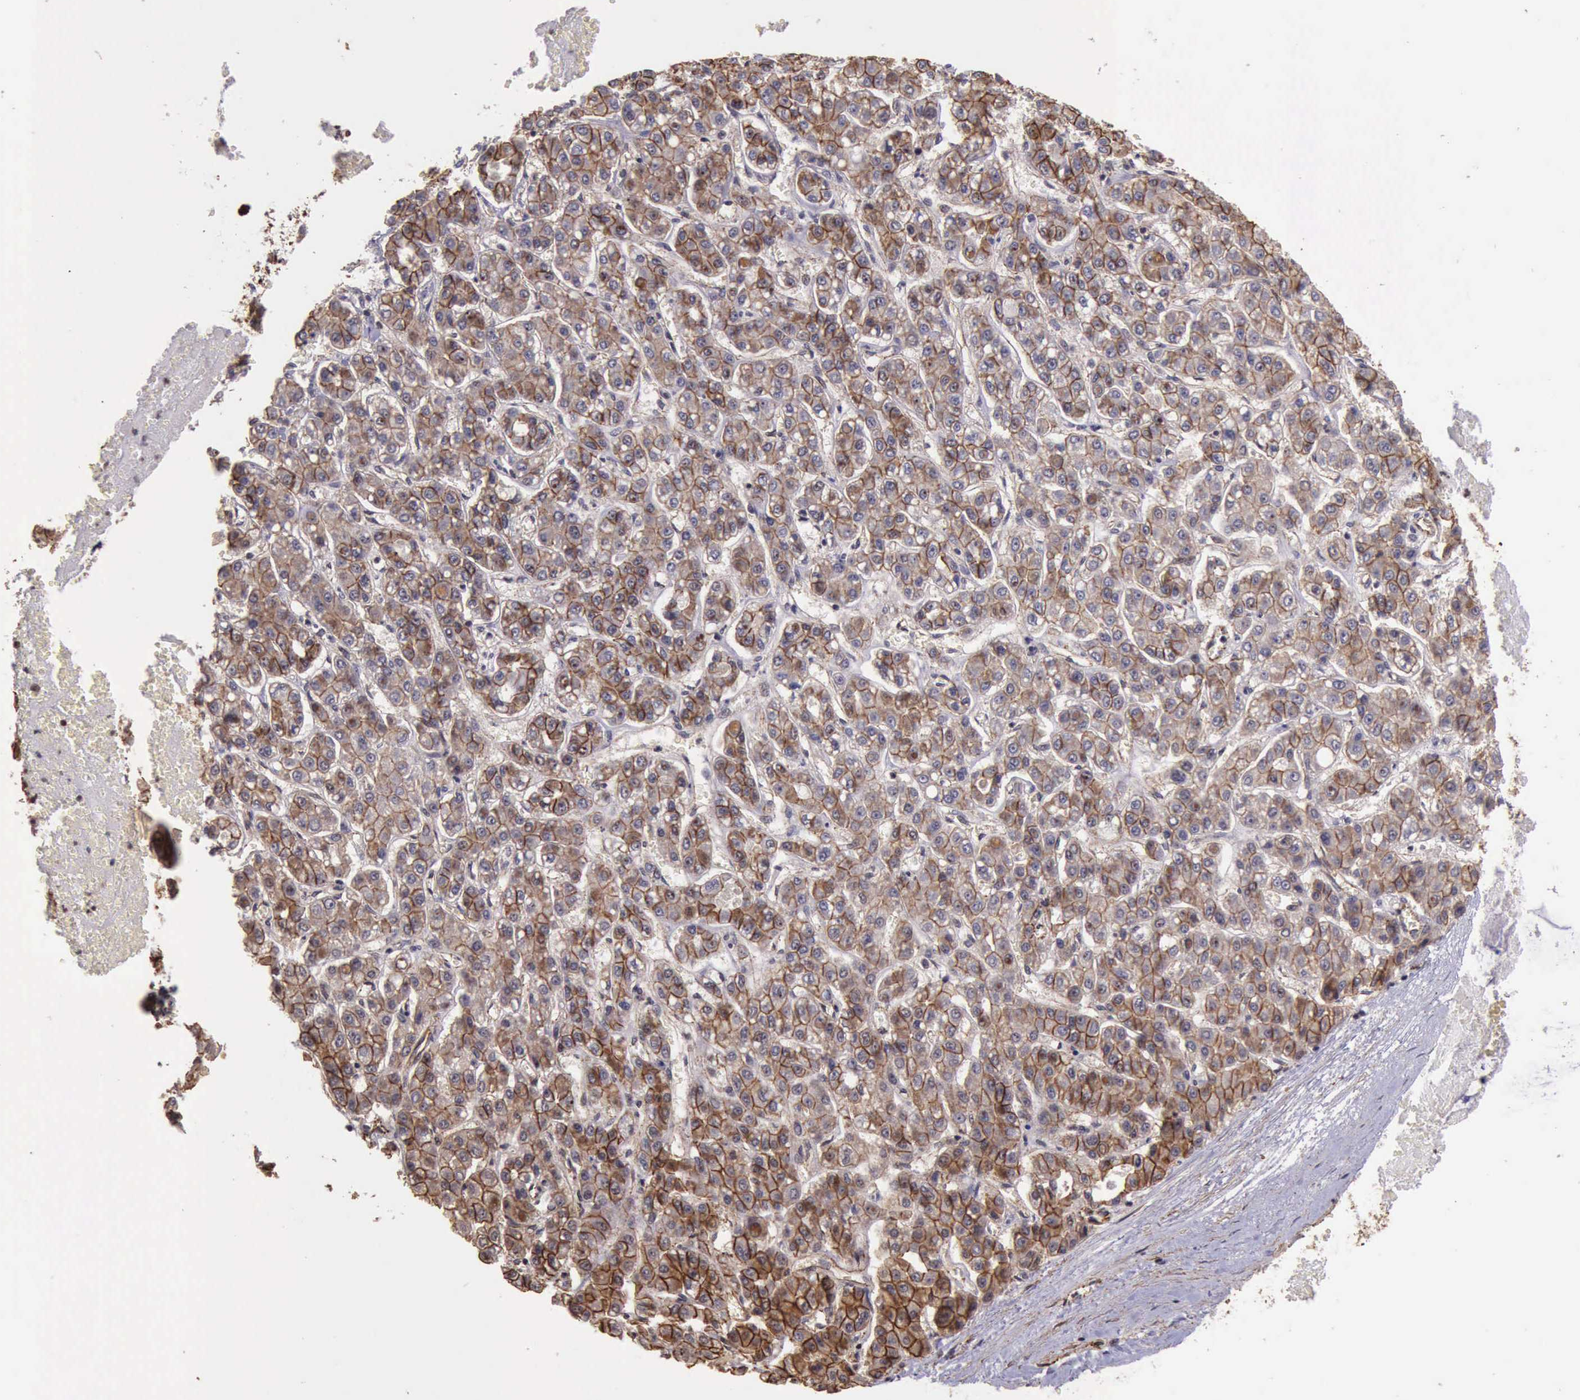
{"staining": {"intensity": "moderate", "quantity": ">75%", "location": "cytoplasmic/membranous"}, "tissue": "liver cancer", "cell_type": "Tumor cells", "image_type": "cancer", "snomed": [{"axis": "morphology", "description": "Carcinoma, Hepatocellular, NOS"}, {"axis": "topography", "description": "Liver"}], "caption": "Immunohistochemical staining of human liver cancer (hepatocellular carcinoma) exhibits medium levels of moderate cytoplasmic/membranous expression in approximately >75% of tumor cells.", "gene": "CTNNB1", "patient": {"sex": "male", "age": 69}}